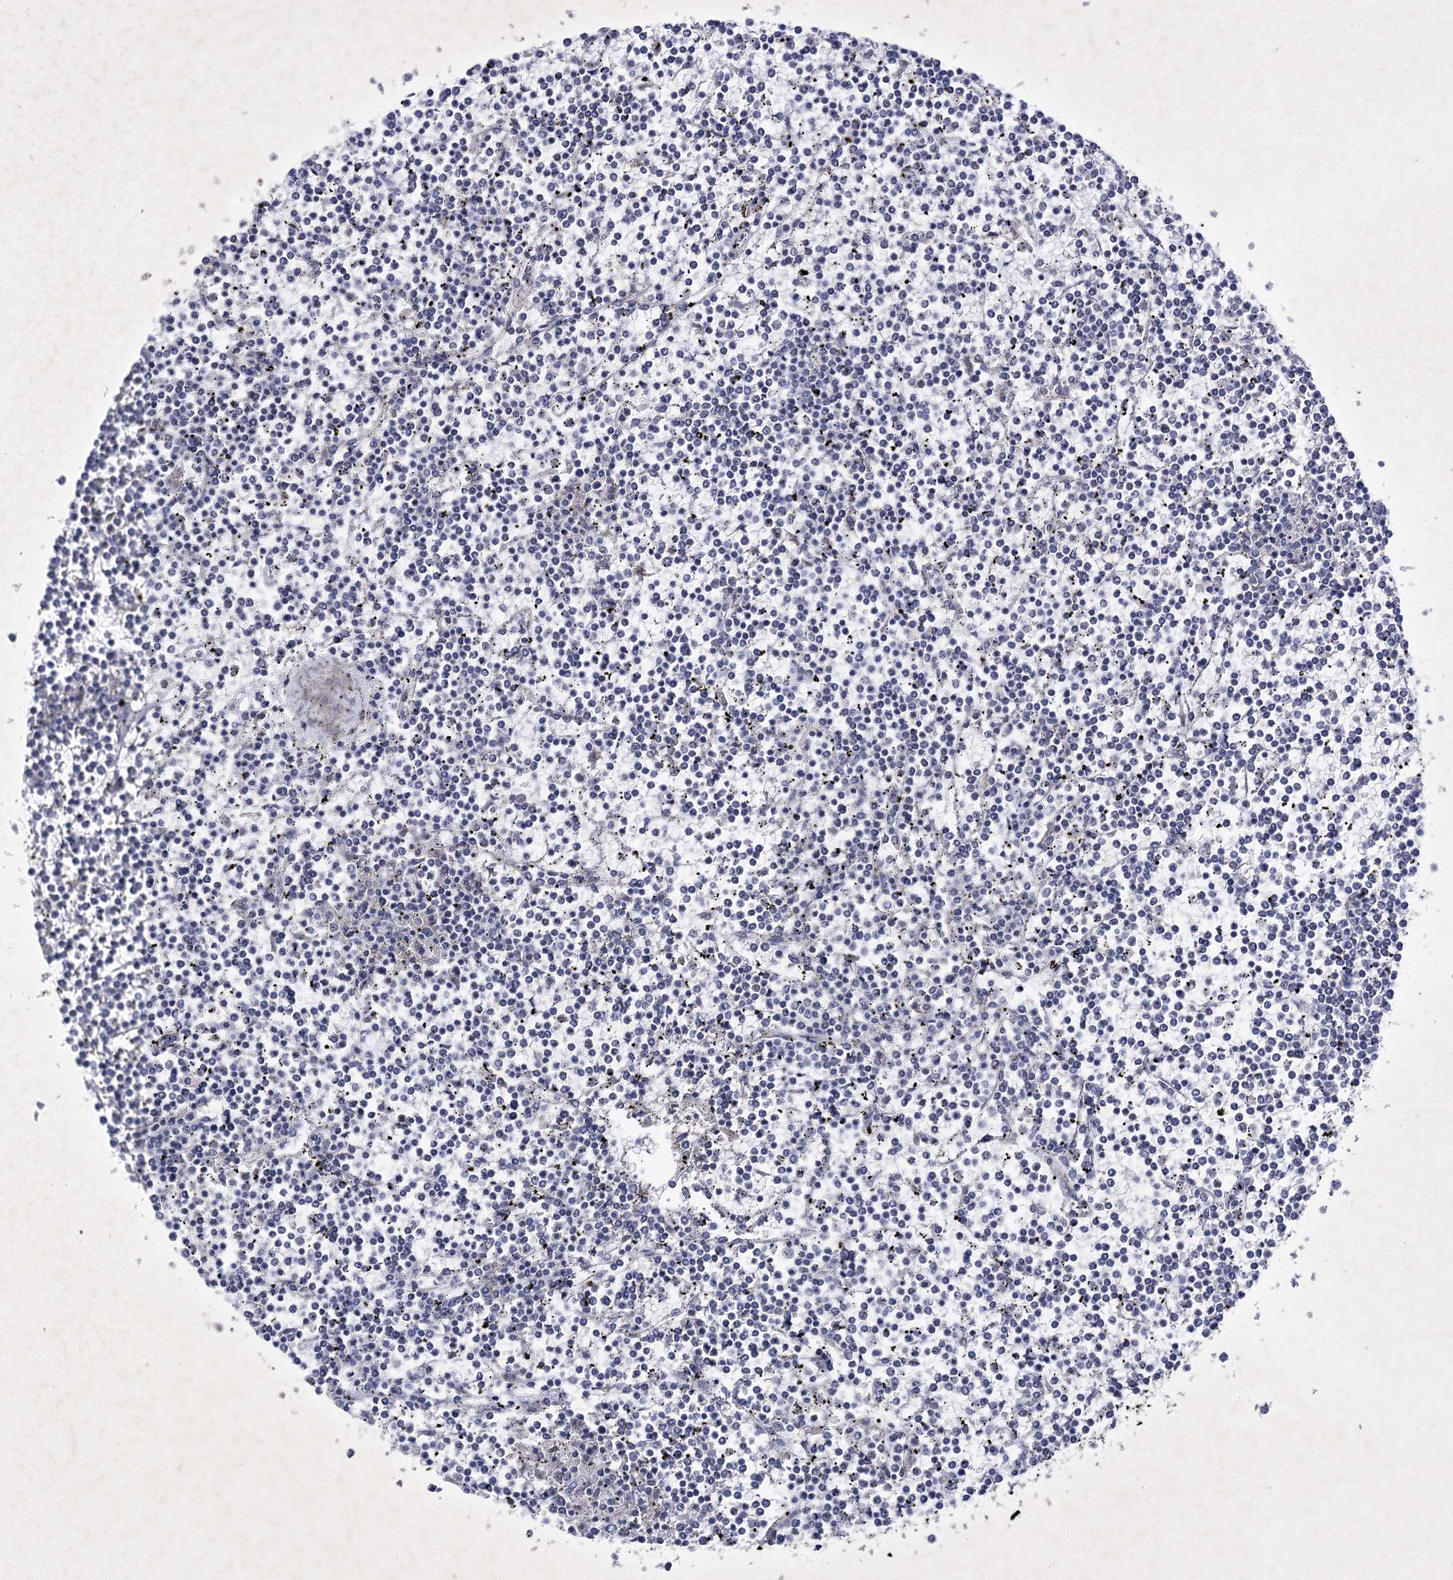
{"staining": {"intensity": "negative", "quantity": "none", "location": "none"}, "tissue": "lymphoma", "cell_type": "Tumor cells", "image_type": "cancer", "snomed": [{"axis": "morphology", "description": "Malignant lymphoma, non-Hodgkin's type, Low grade"}, {"axis": "topography", "description": "Spleen"}], "caption": "This is an immunohistochemistry (IHC) photomicrograph of human lymphoma. There is no expression in tumor cells.", "gene": "COX15", "patient": {"sex": "female", "age": 19}}